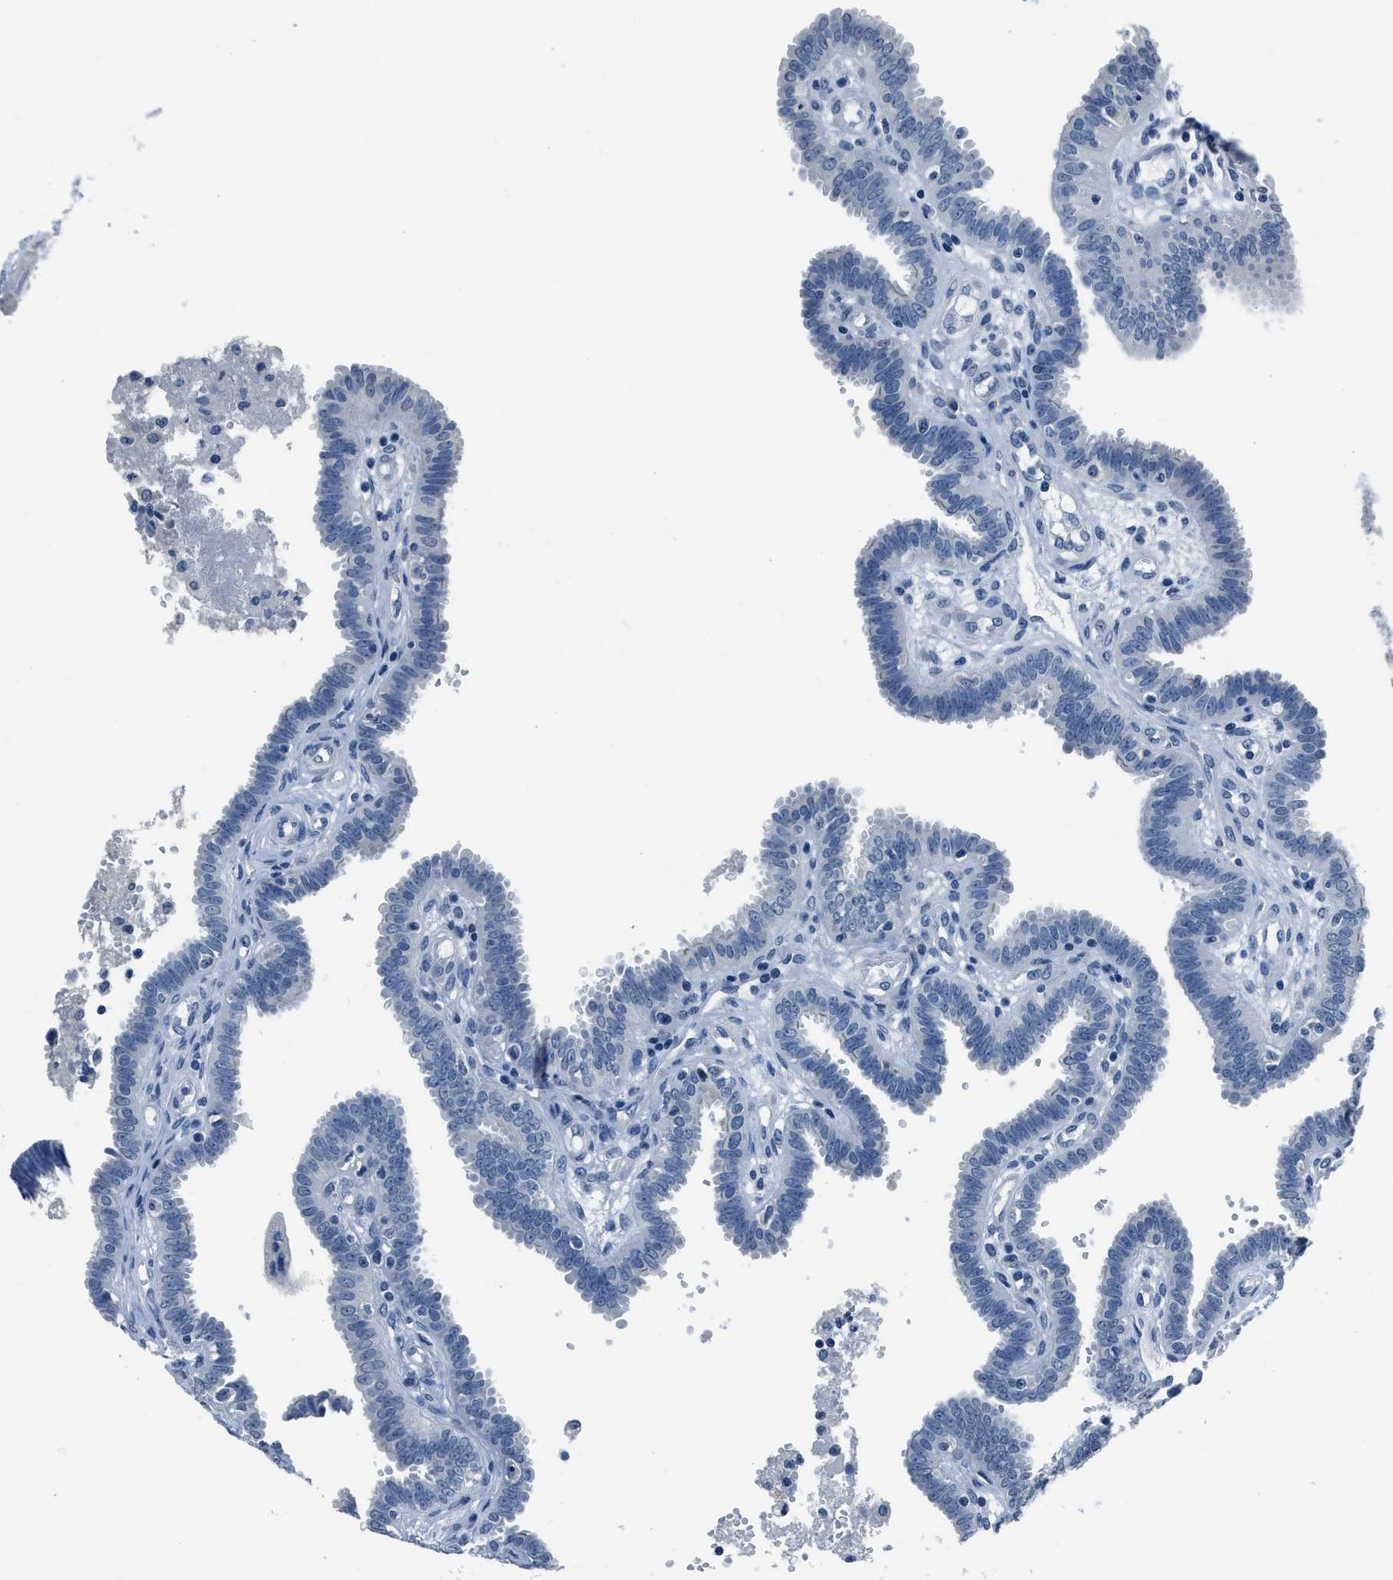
{"staining": {"intensity": "negative", "quantity": "none", "location": "none"}, "tissue": "fallopian tube", "cell_type": "Glandular cells", "image_type": "normal", "snomed": [{"axis": "morphology", "description": "Normal tissue, NOS"}, {"axis": "topography", "description": "Fallopian tube"}], "caption": "An immunohistochemistry micrograph of normal fallopian tube is shown. There is no staining in glandular cells of fallopian tube.", "gene": "GJA3", "patient": {"sex": "female", "age": 32}}